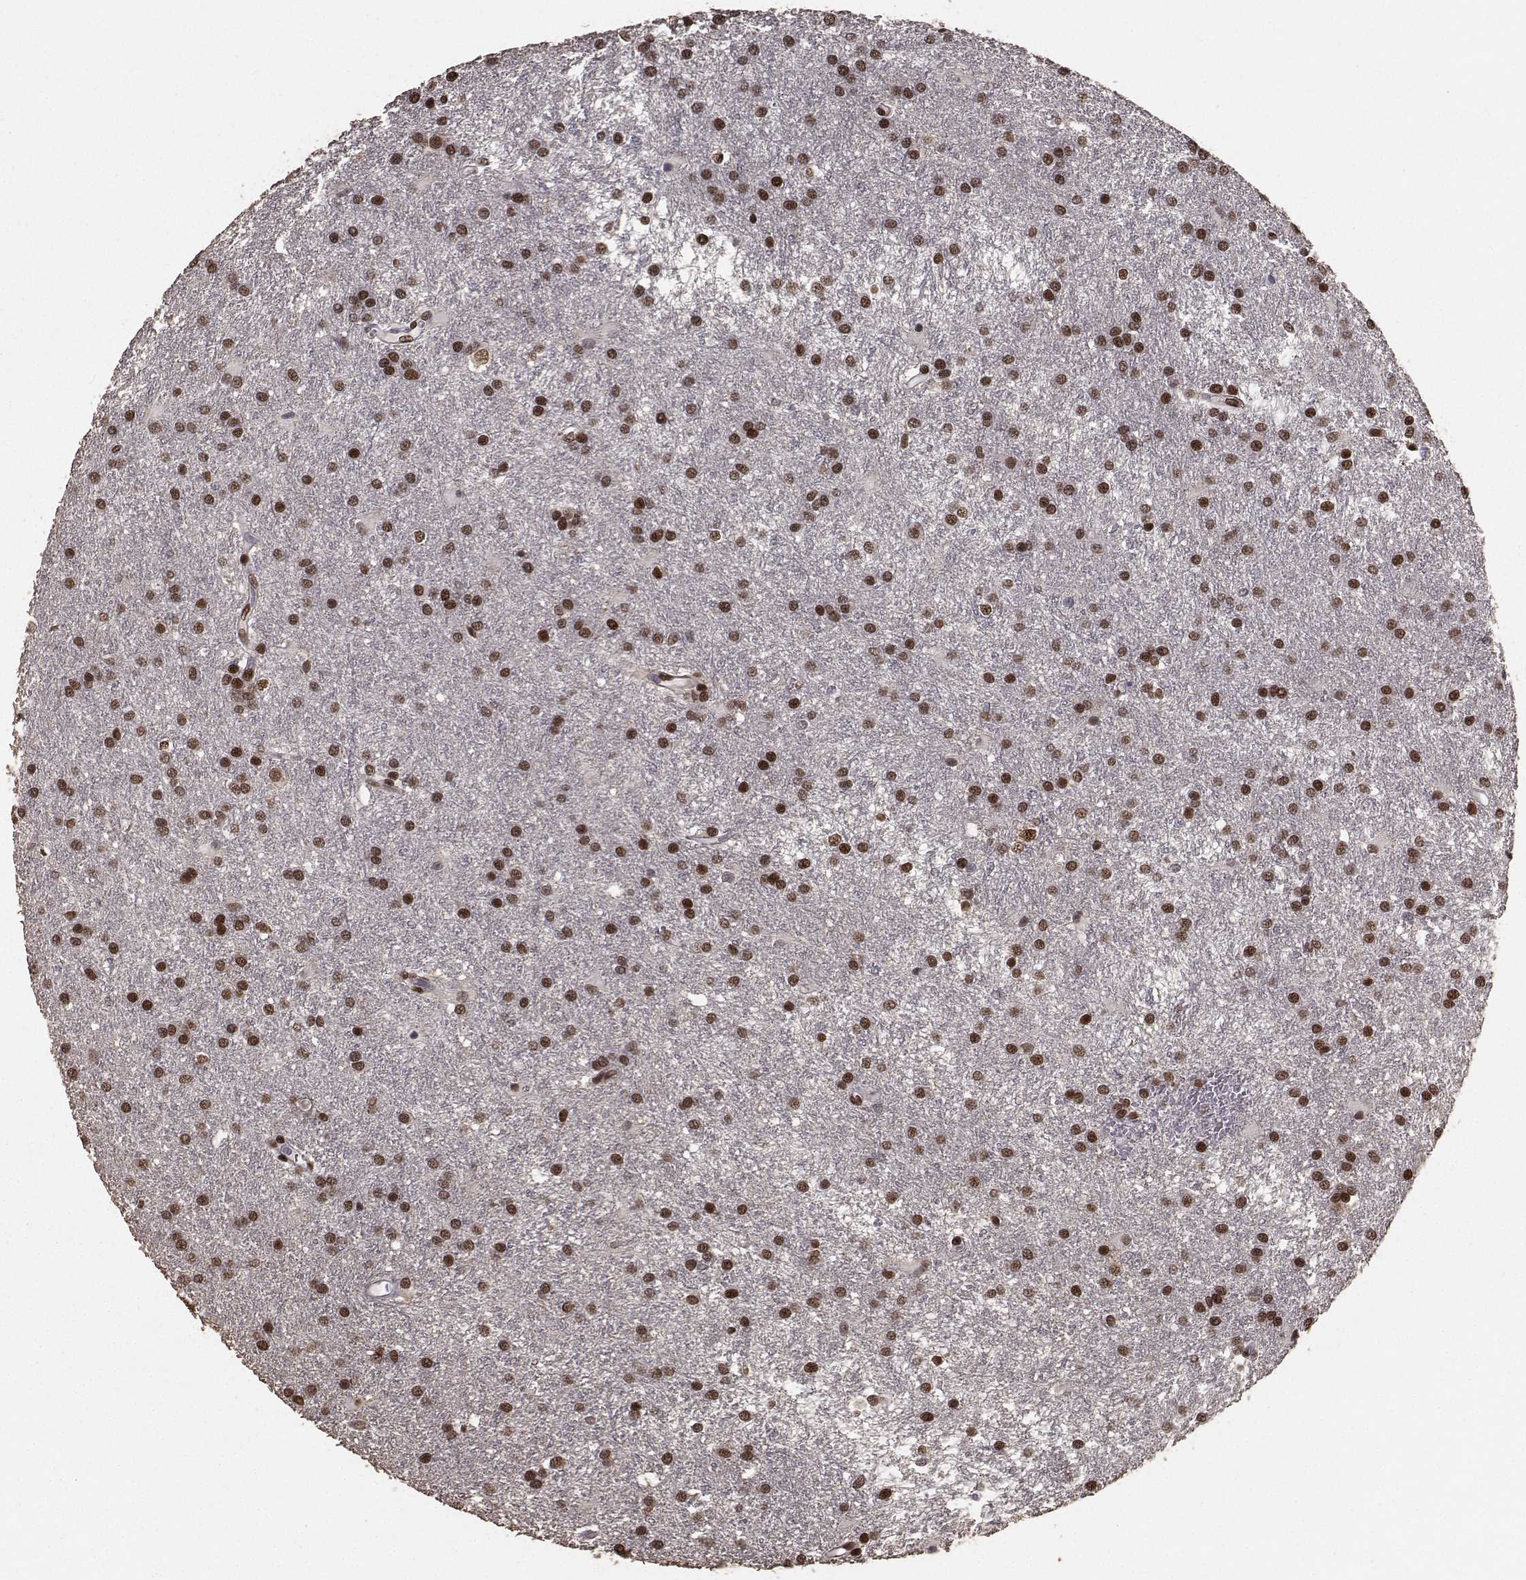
{"staining": {"intensity": "strong", "quantity": "25%-75%", "location": "nuclear"}, "tissue": "glioma", "cell_type": "Tumor cells", "image_type": "cancer", "snomed": [{"axis": "morphology", "description": "Glioma, malignant, Low grade"}, {"axis": "topography", "description": "Brain"}], "caption": "Immunohistochemistry histopathology image of human glioma stained for a protein (brown), which reveals high levels of strong nuclear positivity in approximately 25%-75% of tumor cells.", "gene": "SF1", "patient": {"sex": "female", "age": 32}}